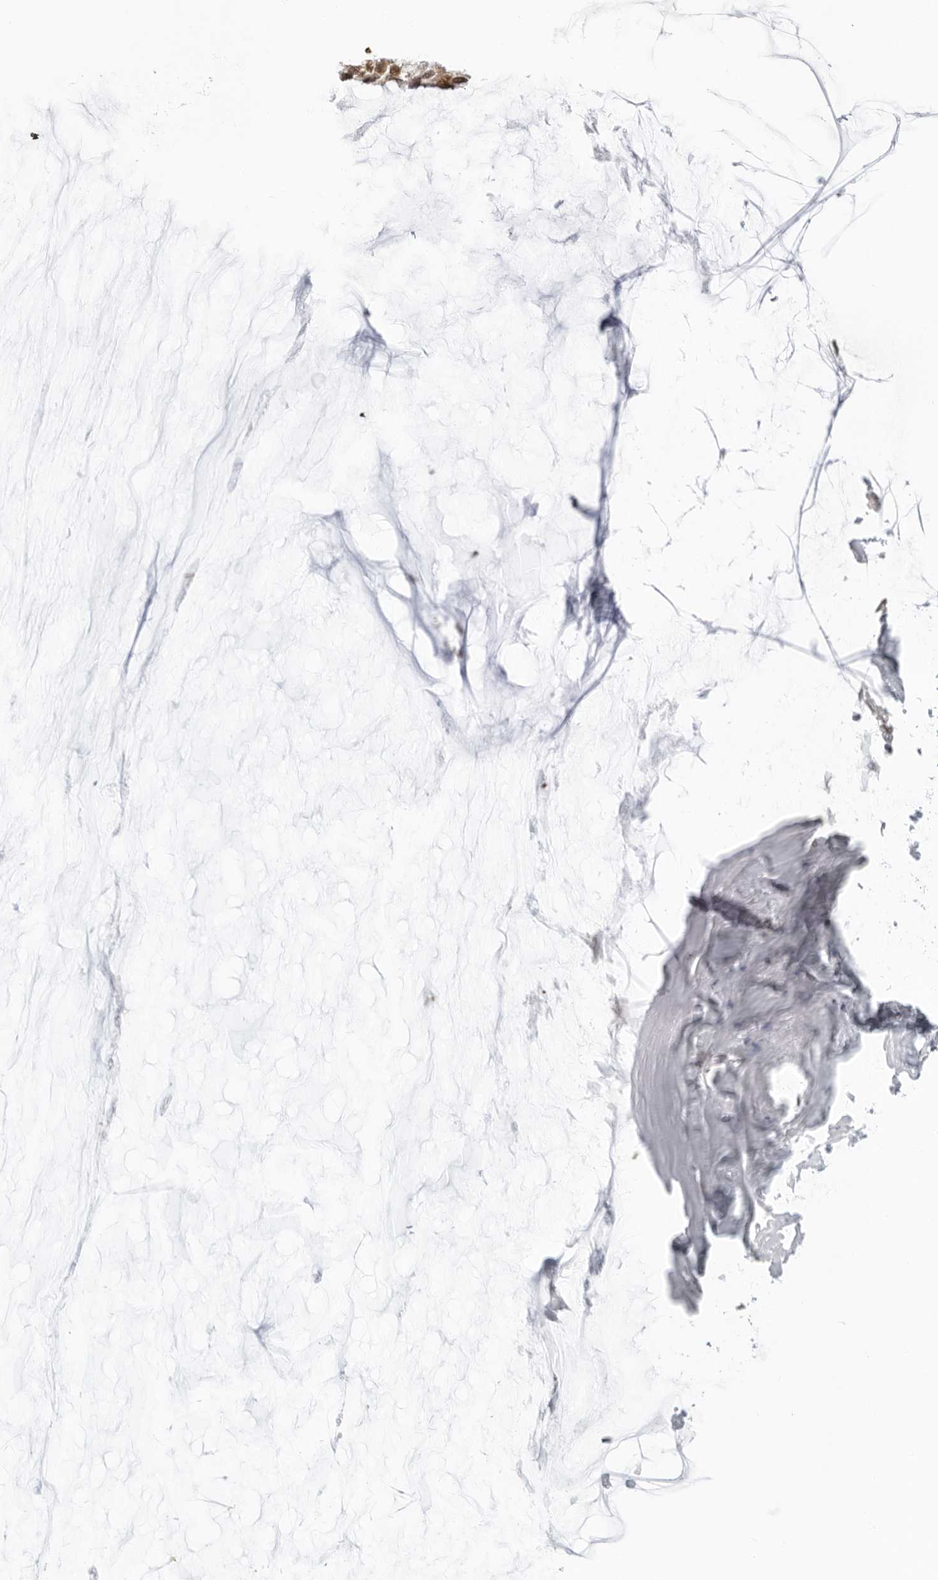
{"staining": {"intensity": "moderate", "quantity": ">75%", "location": "nuclear"}, "tissue": "ovarian cancer", "cell_type": "Tumor cells", "image_type": "cancer", "snomed": [{"axis": "morphology", "description": "Cystadenocarcinoma, mucinous, NOS"}, {"axis": "topography", "description": "Ovary"}], "caption": "Protein staining of mucinous cystadenocarcinoma (ovarian) tissue demonstrates moderate nuclear staining in about >75% of tumor cells.", "gene": "FOXK2", "patient": {"sex": "female", "age": 39}}